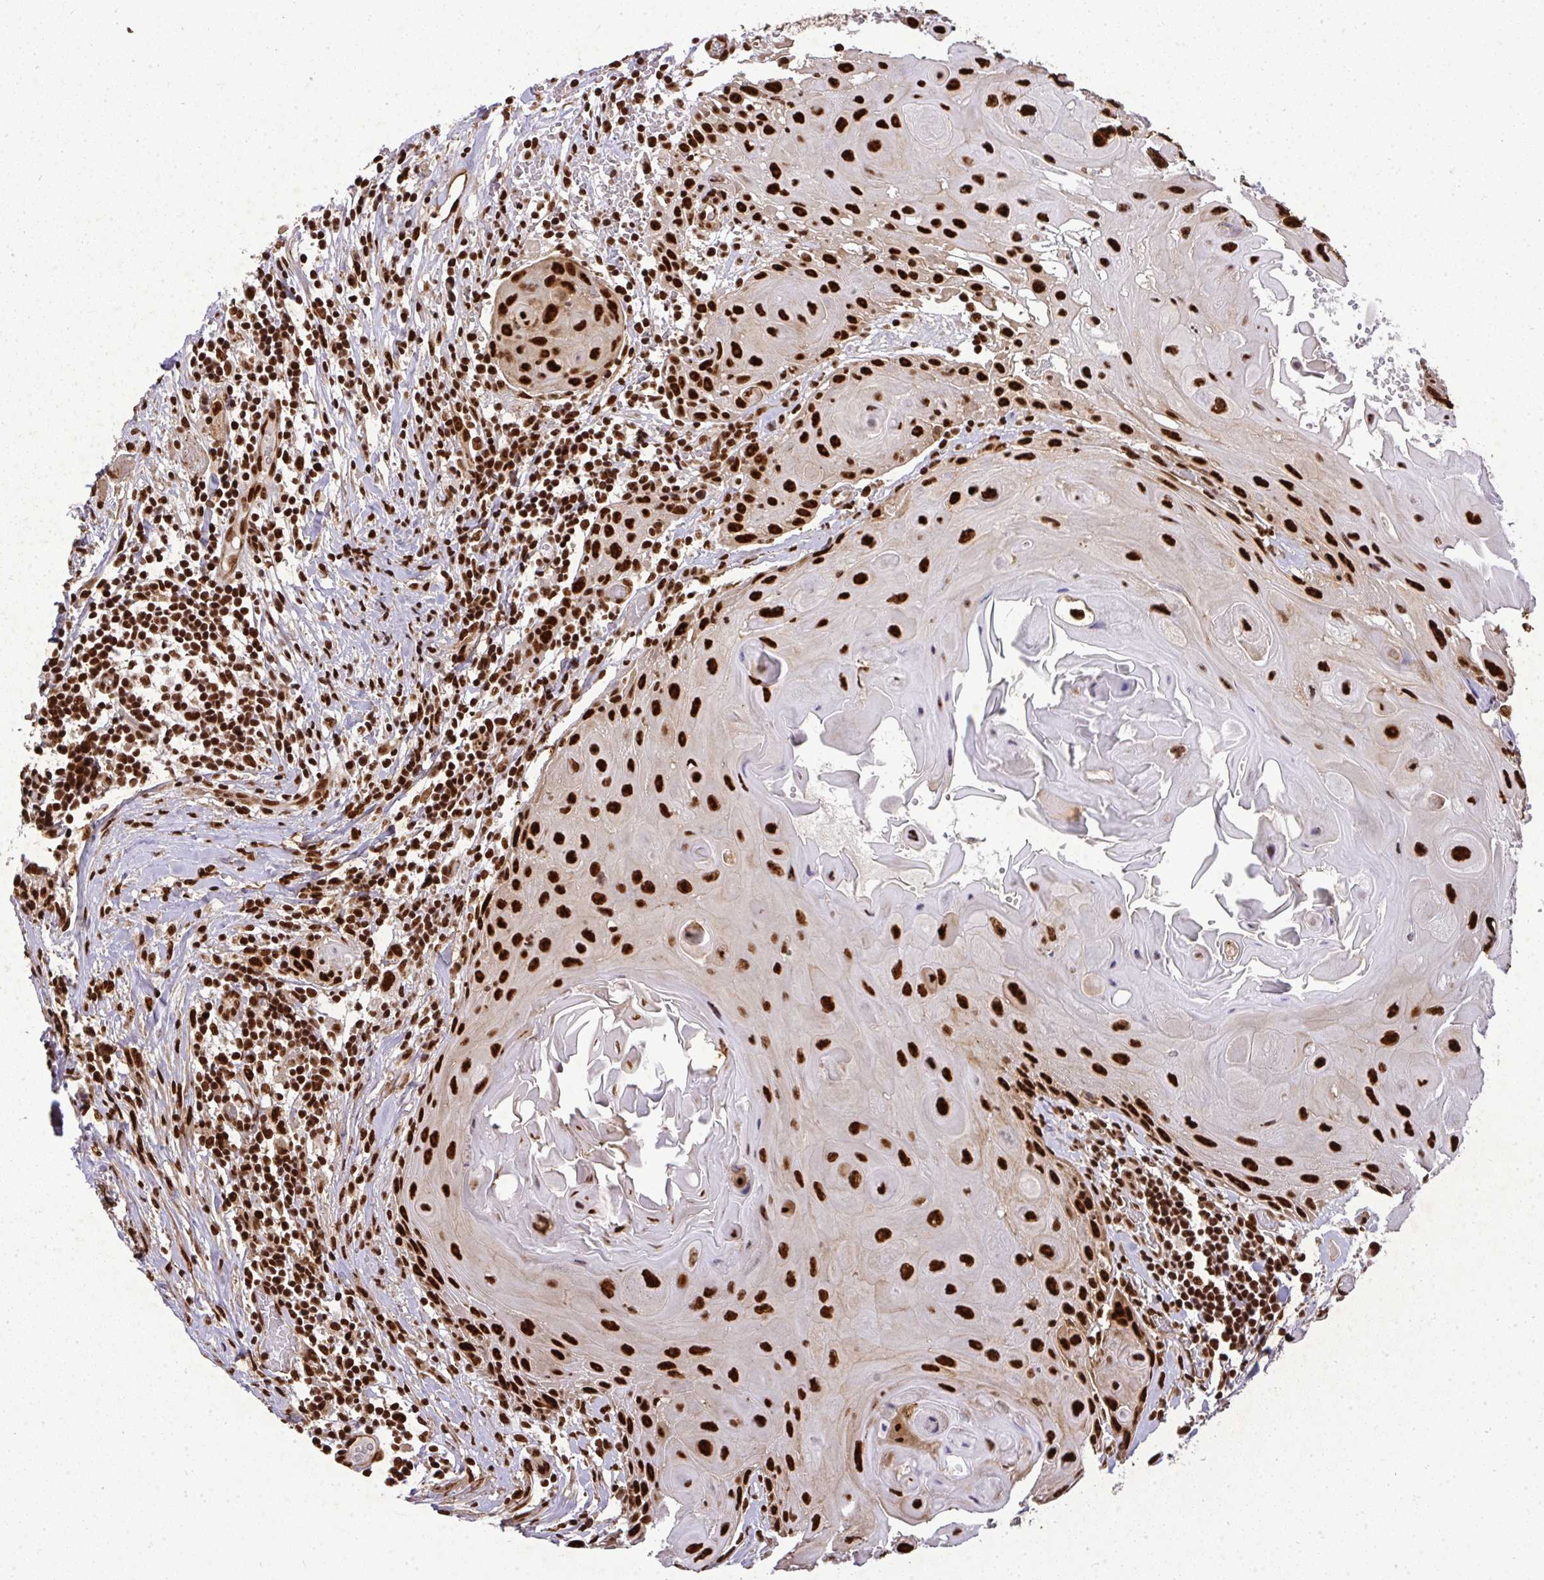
{"staining": {"intensity": "strong", "quantity": ">75%", "location": "nuclear"}, "tissue": "head and neck cancer", "cell_type": "Tumor cells", "image_type": "cancer", "snomed": [{"axis": "morphology", "description": "Squamous cell carcinoma, NOS"}, {"axis": "topography", "description": "Oral tissue"}, {"axis": "topography", "description": "Head-Neck"}], "caption": "The image exhibits a brown stain indicating the presence of a protein in the nuclear of tumor cells in head and neck cancer (squamous cell carcinoma).", "gene": "U2AF1", "patient": {"sex": "male", "age": 49}}